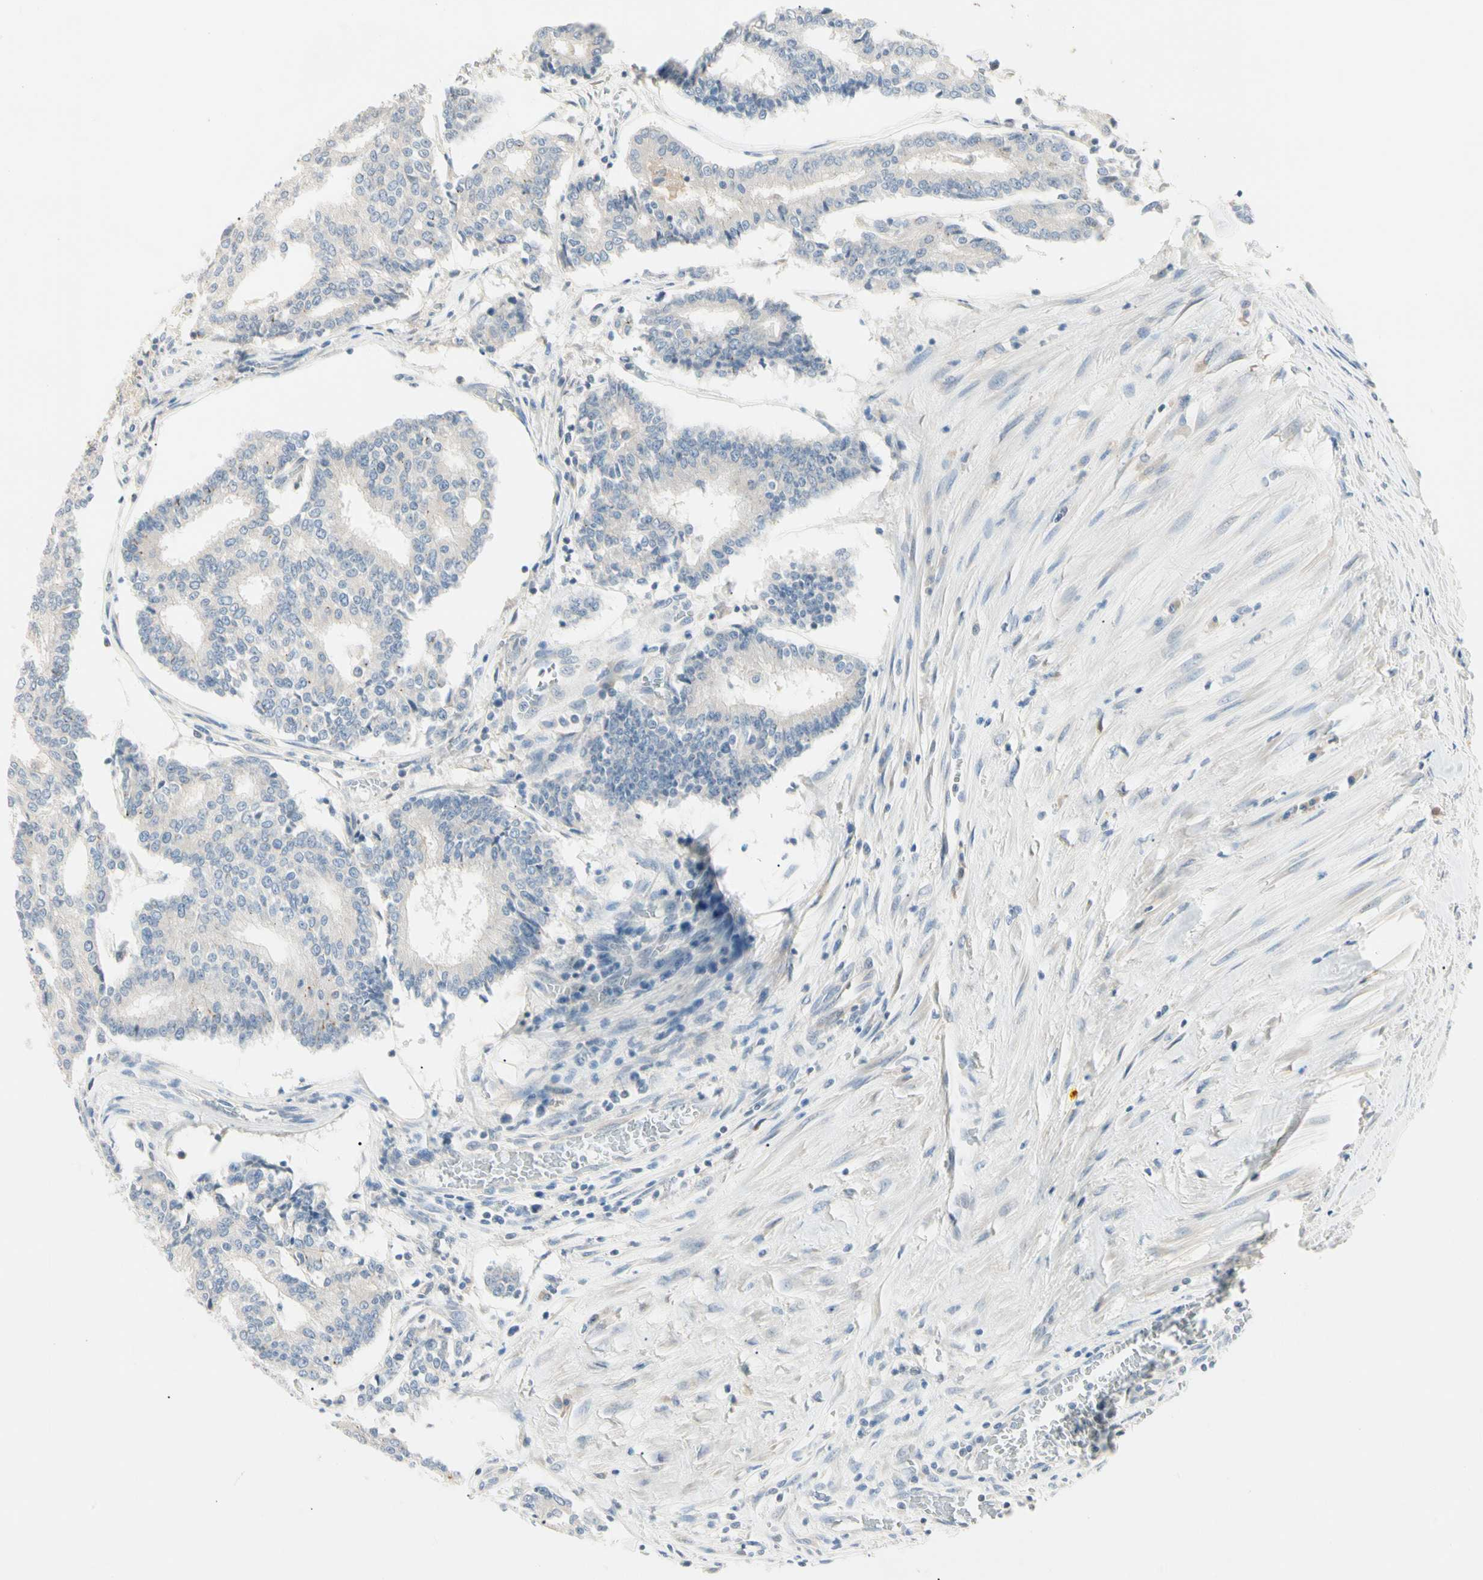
{"staining": {"intensity": "negative", "quantity": "none", "location": "none"}, "tissue": "prostate cancer", "cell_type": "Tumor cells", "image_type": "cancer", "snomed": [{"axis": "morphology", "description": "Adenocarcinoma, High grade"}, {"axis": "topography", "description": "Prostate"}], "caption": "Immunohistochemical staining of human prostate high-grade adenocarcinoma displays no significant expression in tumor cells.", "gene": "ALDH18A1", "patient": {"sex": "male", "age": 55}}